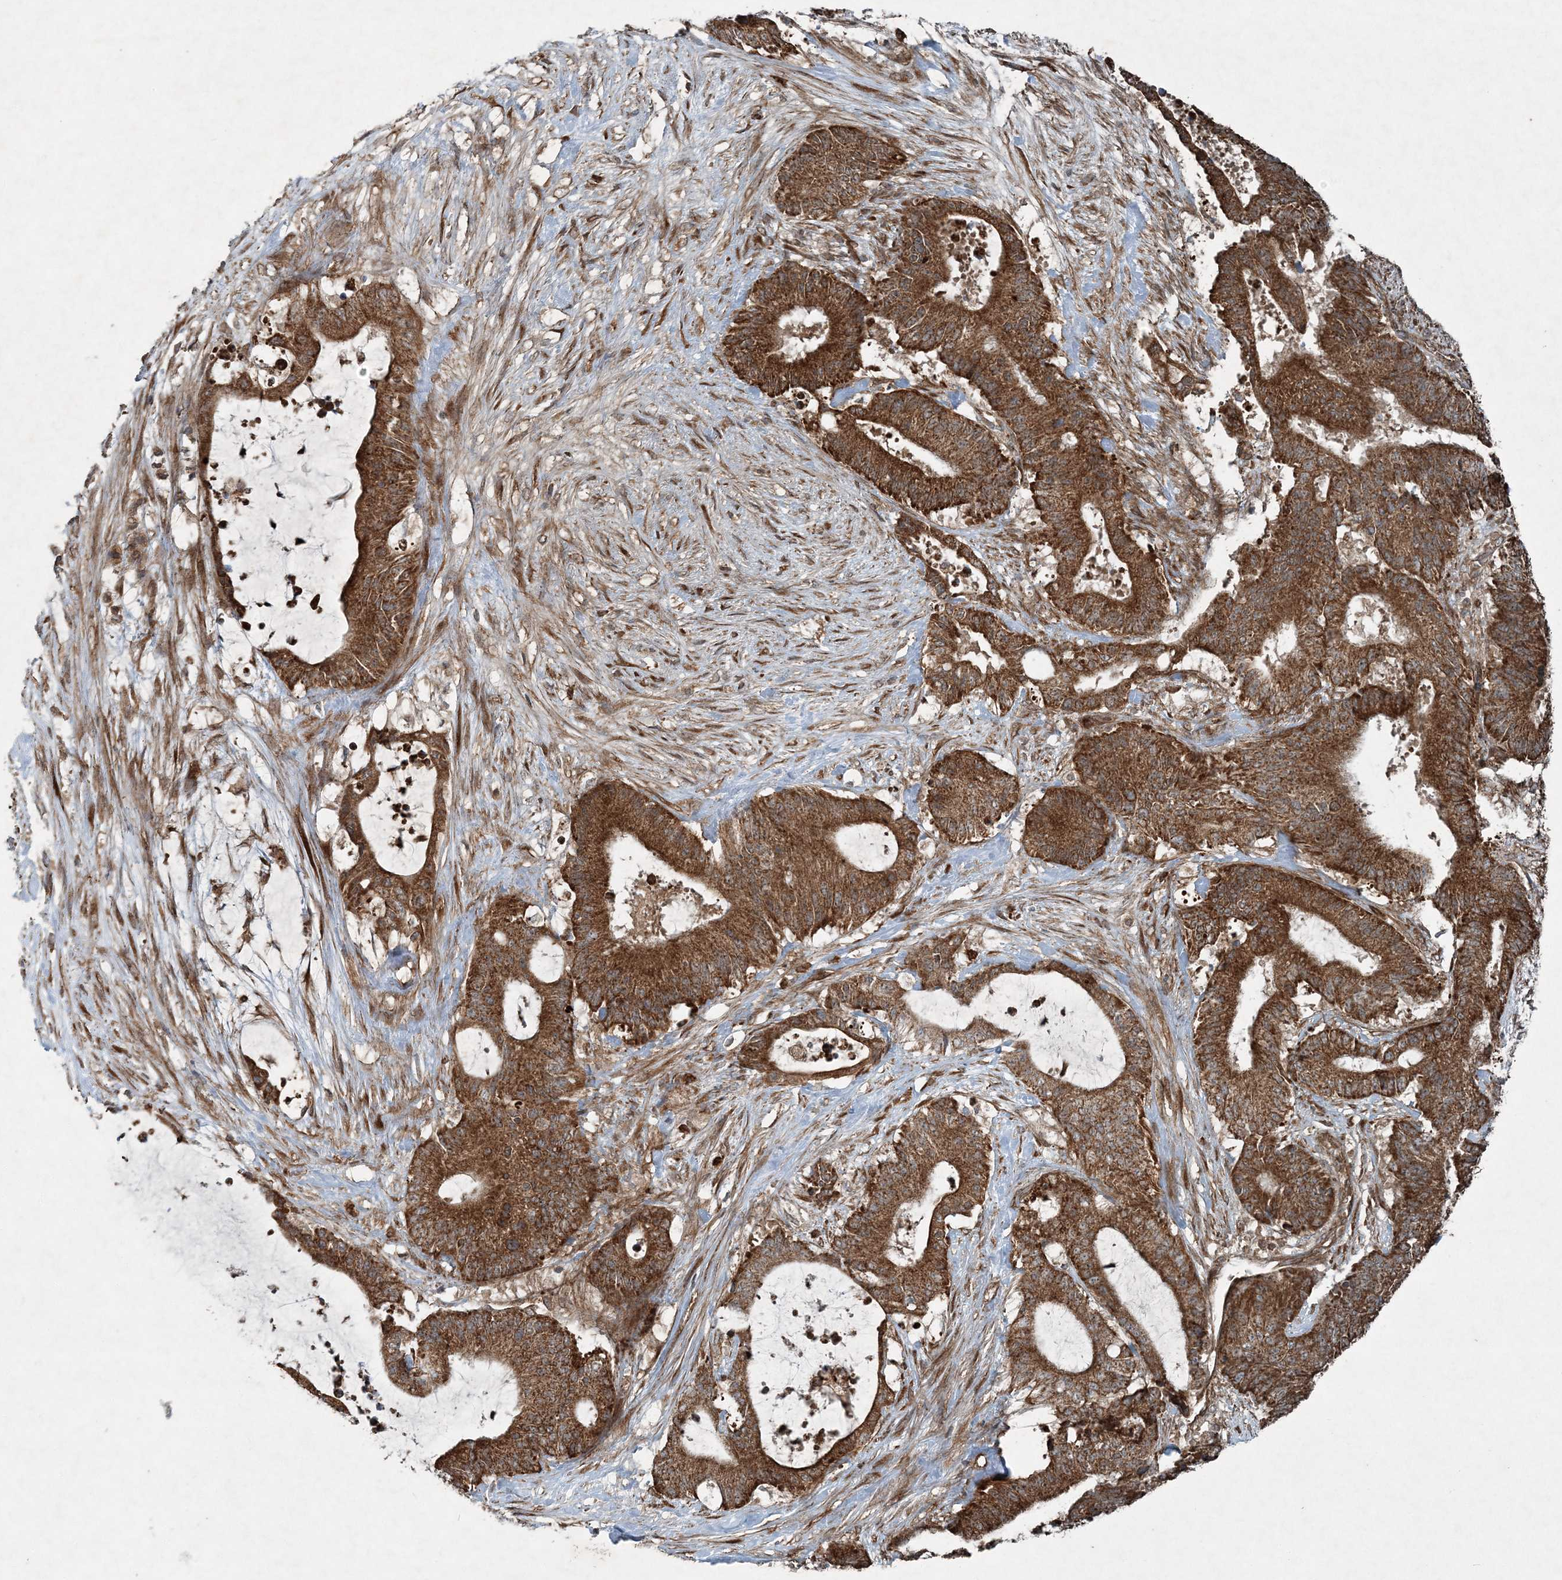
{"staining": {"intensity": "strong", "quantity": ">75%", "location": "cytoplasmic/membranous"}, "tissue": "liver cancer", "cell_type": "Tumor cells", "image_type": "cancer", "snomed": [{"axis": "morphology", "description": "Normal tissue, NOS"}, {"axis": "morphology", "description": "Cholangiocarcinoma"}, {"axis": "topography", "description": "Liver"}, {"axis": "topography", "description": "Peripheral nerve tissue"}], "caption": "Protein staining of liver cancer (cholangiocarcinoma) tissue reveals strong cytoplasmic/membranous staining in approximately >75% of tumor cells. The staining was performed using DAB to visualize the protein expression in brown, while the nuclei were stained in blue with hematoxylin (Magnification: 20x).", "gene": "COPS7B", "patient": {"sex": "female", "age": 73}}